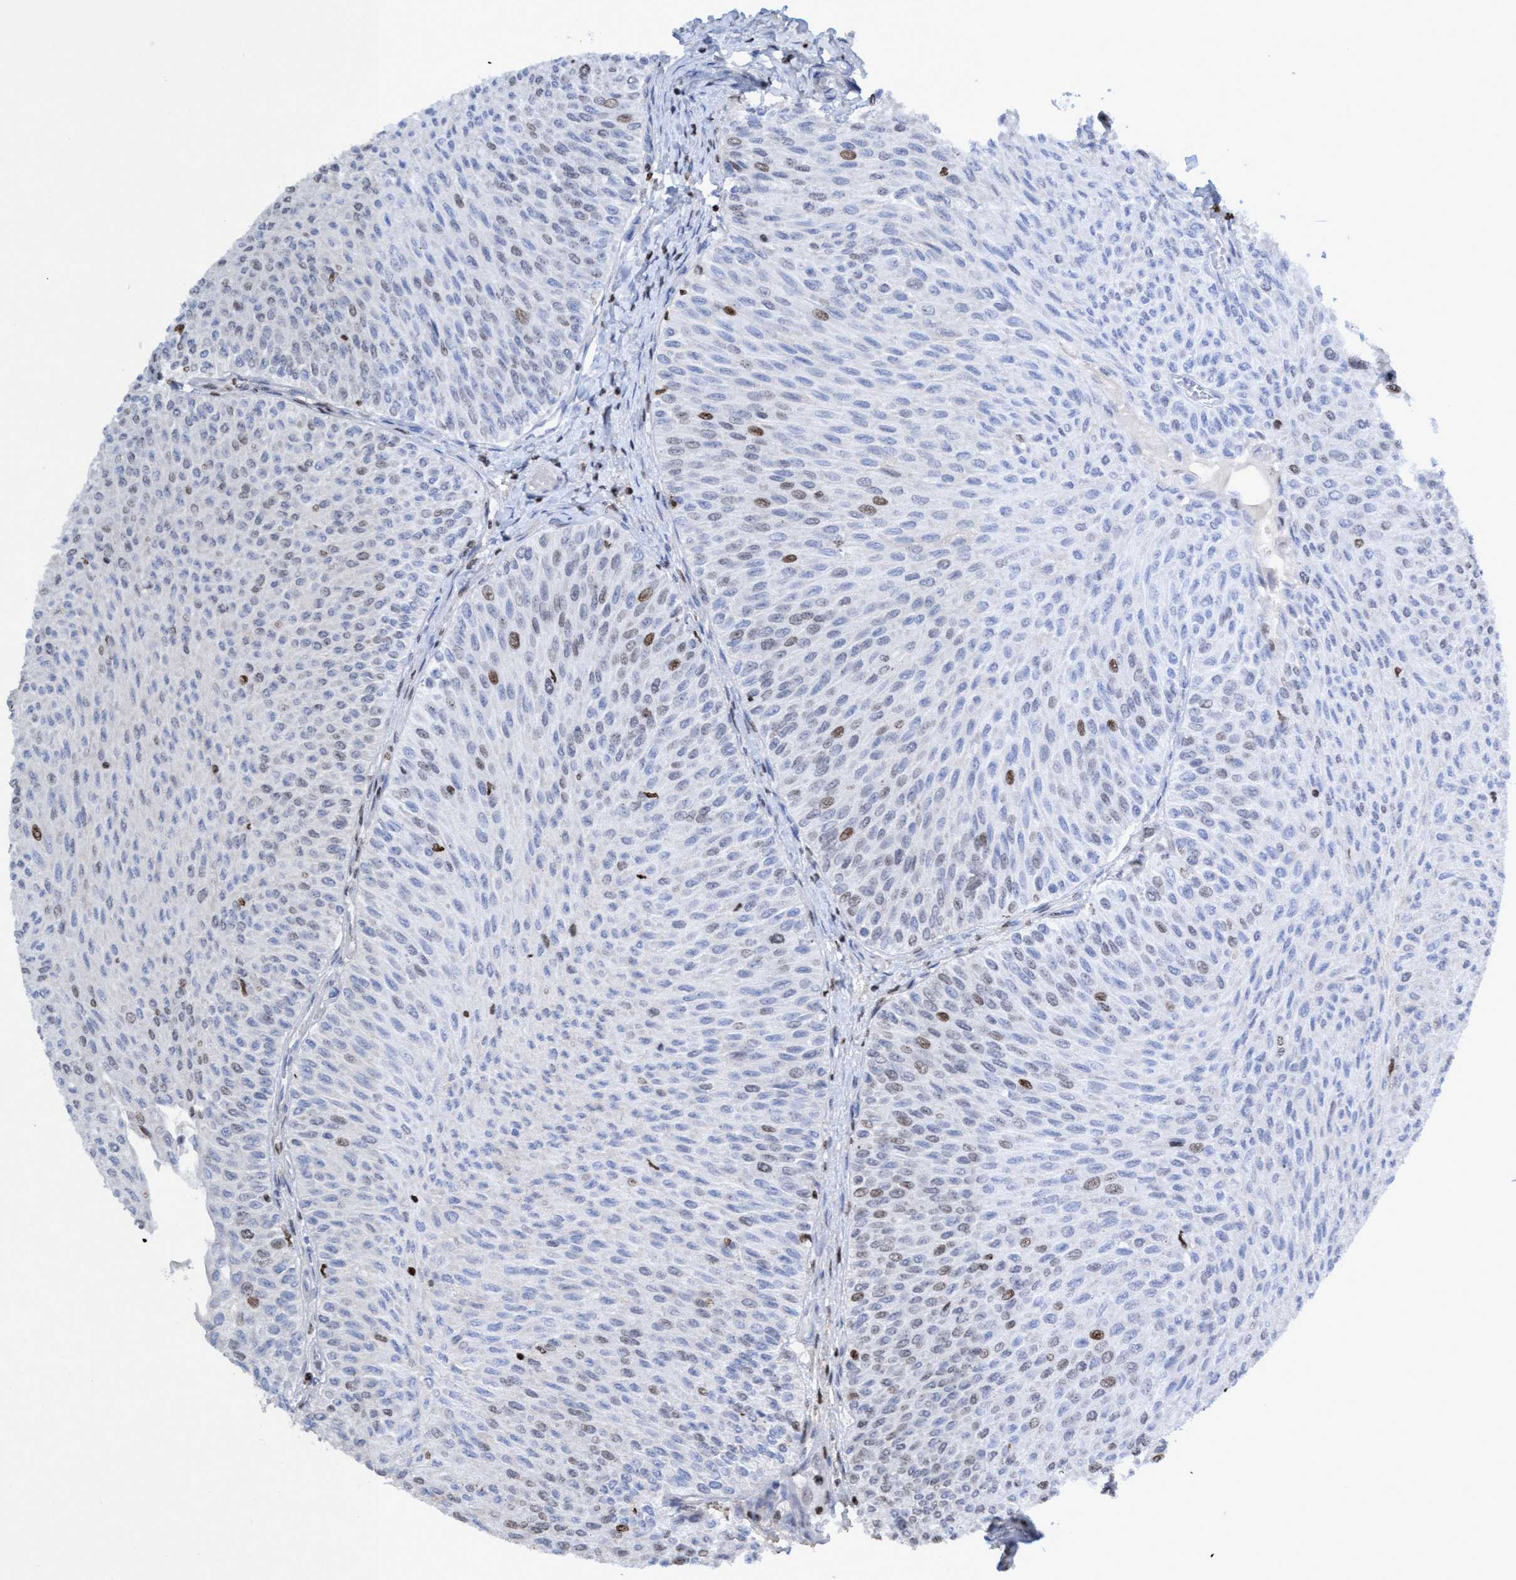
{"staining": {"intensity": "moderate", "quantity": "<25%", "location": "nuclear"}, "tissue": "urothelial cancer", "cell_type": "Tumor cells", "image_type": "cancer", "snomed": [{"axis": "morphology", "description": "Urothelial carcinoma, Low grade"}, {"axis": "topography", "description": "Urinary bladder"}], "caption": "Immunohistochemical staining of human urothelial carcinoma (low-grade) reveals low levels of moderate nuclear expression in approximately <25% of tumor cells.", "gene": "CBX2", "patient": {"sex": "male", "age": 78}}